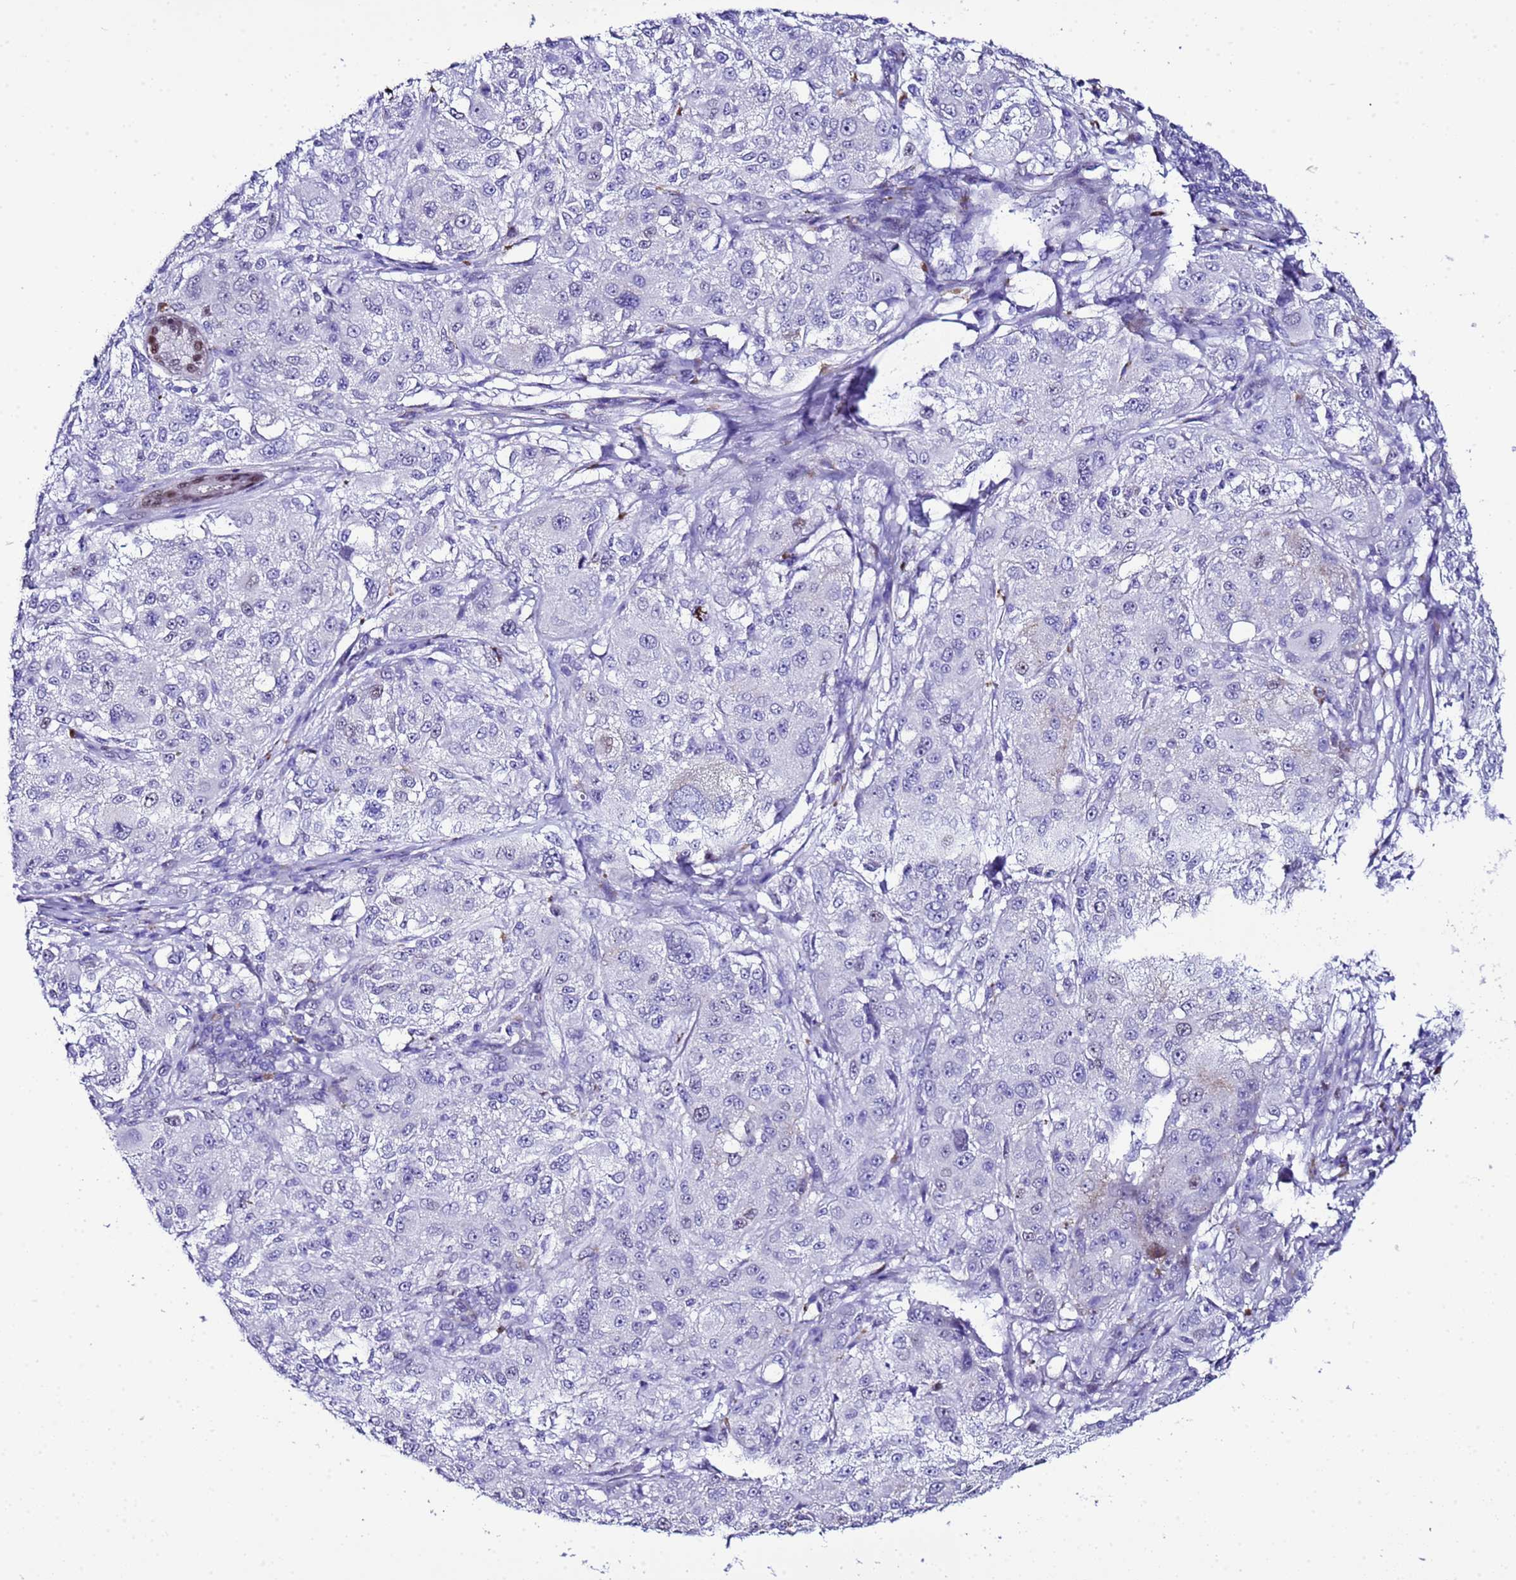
{"staining": {"intensity": "negative", "quantity": "none", "location": "none"}, "tissue": "melanoma", "cell_type": "Tumor cells", "image_type": "cancer", "snomed": [{"axis": "morphology", "description": "Necrosis, NOS"}, {"axis": "morphology", "description": "Malignant melanoma, NOS"}, {"axis": "topography", "description": "Skin"}], "caption": "There is no significant staining in tumor cells of melanoma. (DAB (3,3'-diaminobenzidine) IHC with hematoxylin counter stain).", "gene": "BCL7A", "patient": {"sex": "female", "age": 87}}